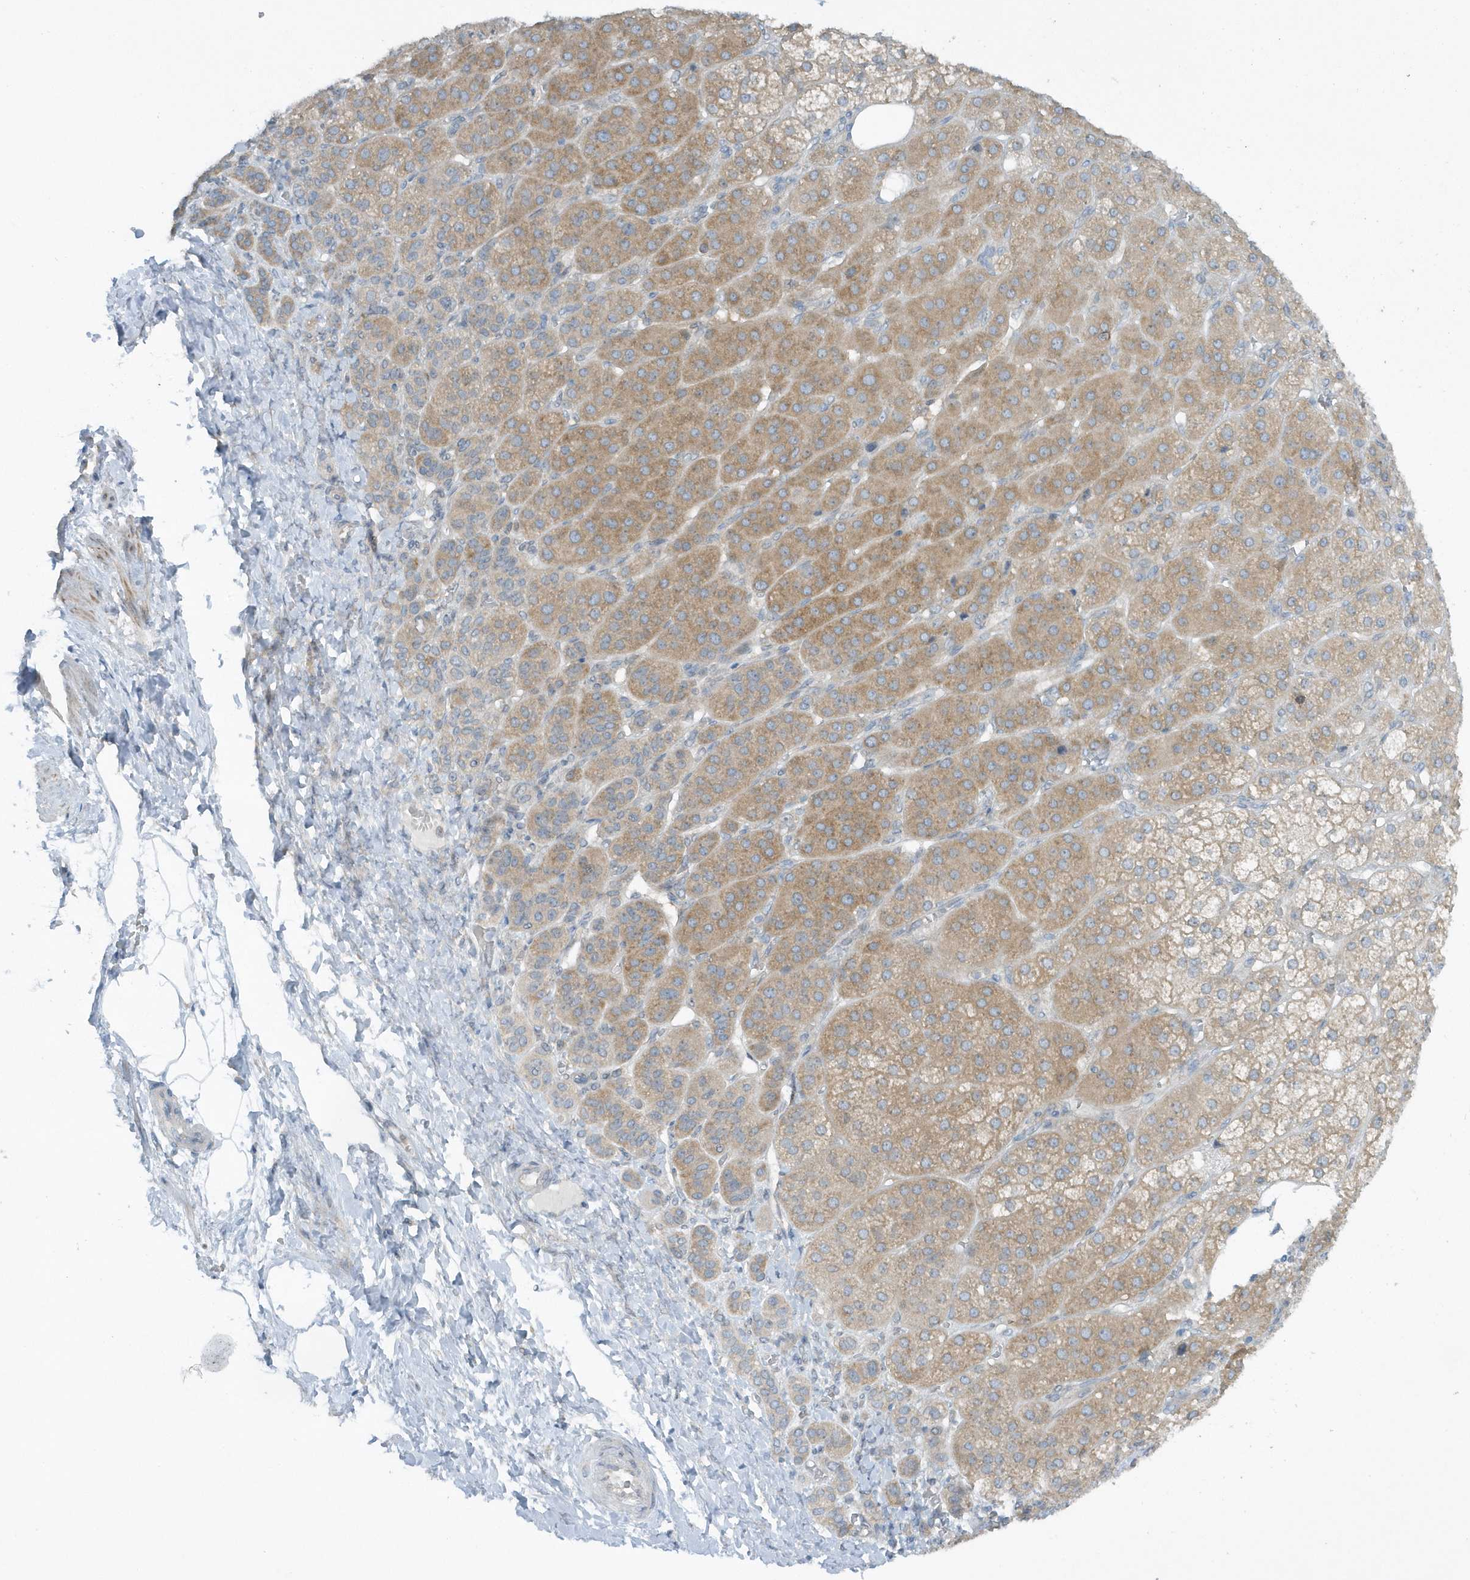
{"staining": {"intensity": "moderate", "quantity": "25%-75%", "location": "cytoplasmic/membranous"}, "tissue": "adrenal gland", "cell_type": "Glandular cells", "image_type": "normal", "snomed": [{"axis": "morphology", "description": "Normal tissue, NOS"}, {"axis": "topography", "description": "Adrenal gland"}], "caption": "High-magnification brightfield microscopy of benign adrenal gland stained with DAB (brown) and counterstained with hematoxylin (blue). glandular cells exhibit moderate cytoplasmic/membranous staining is identified in about25%-75% of cells. The staining was performed using DAB (3,3'-diaminobenzidine), with brown indicating positive protein expression. Nuclei are stained blue with hematoxylin.", "gene": "SCN3A", "patient": {"sex": "female", "age": 57}}